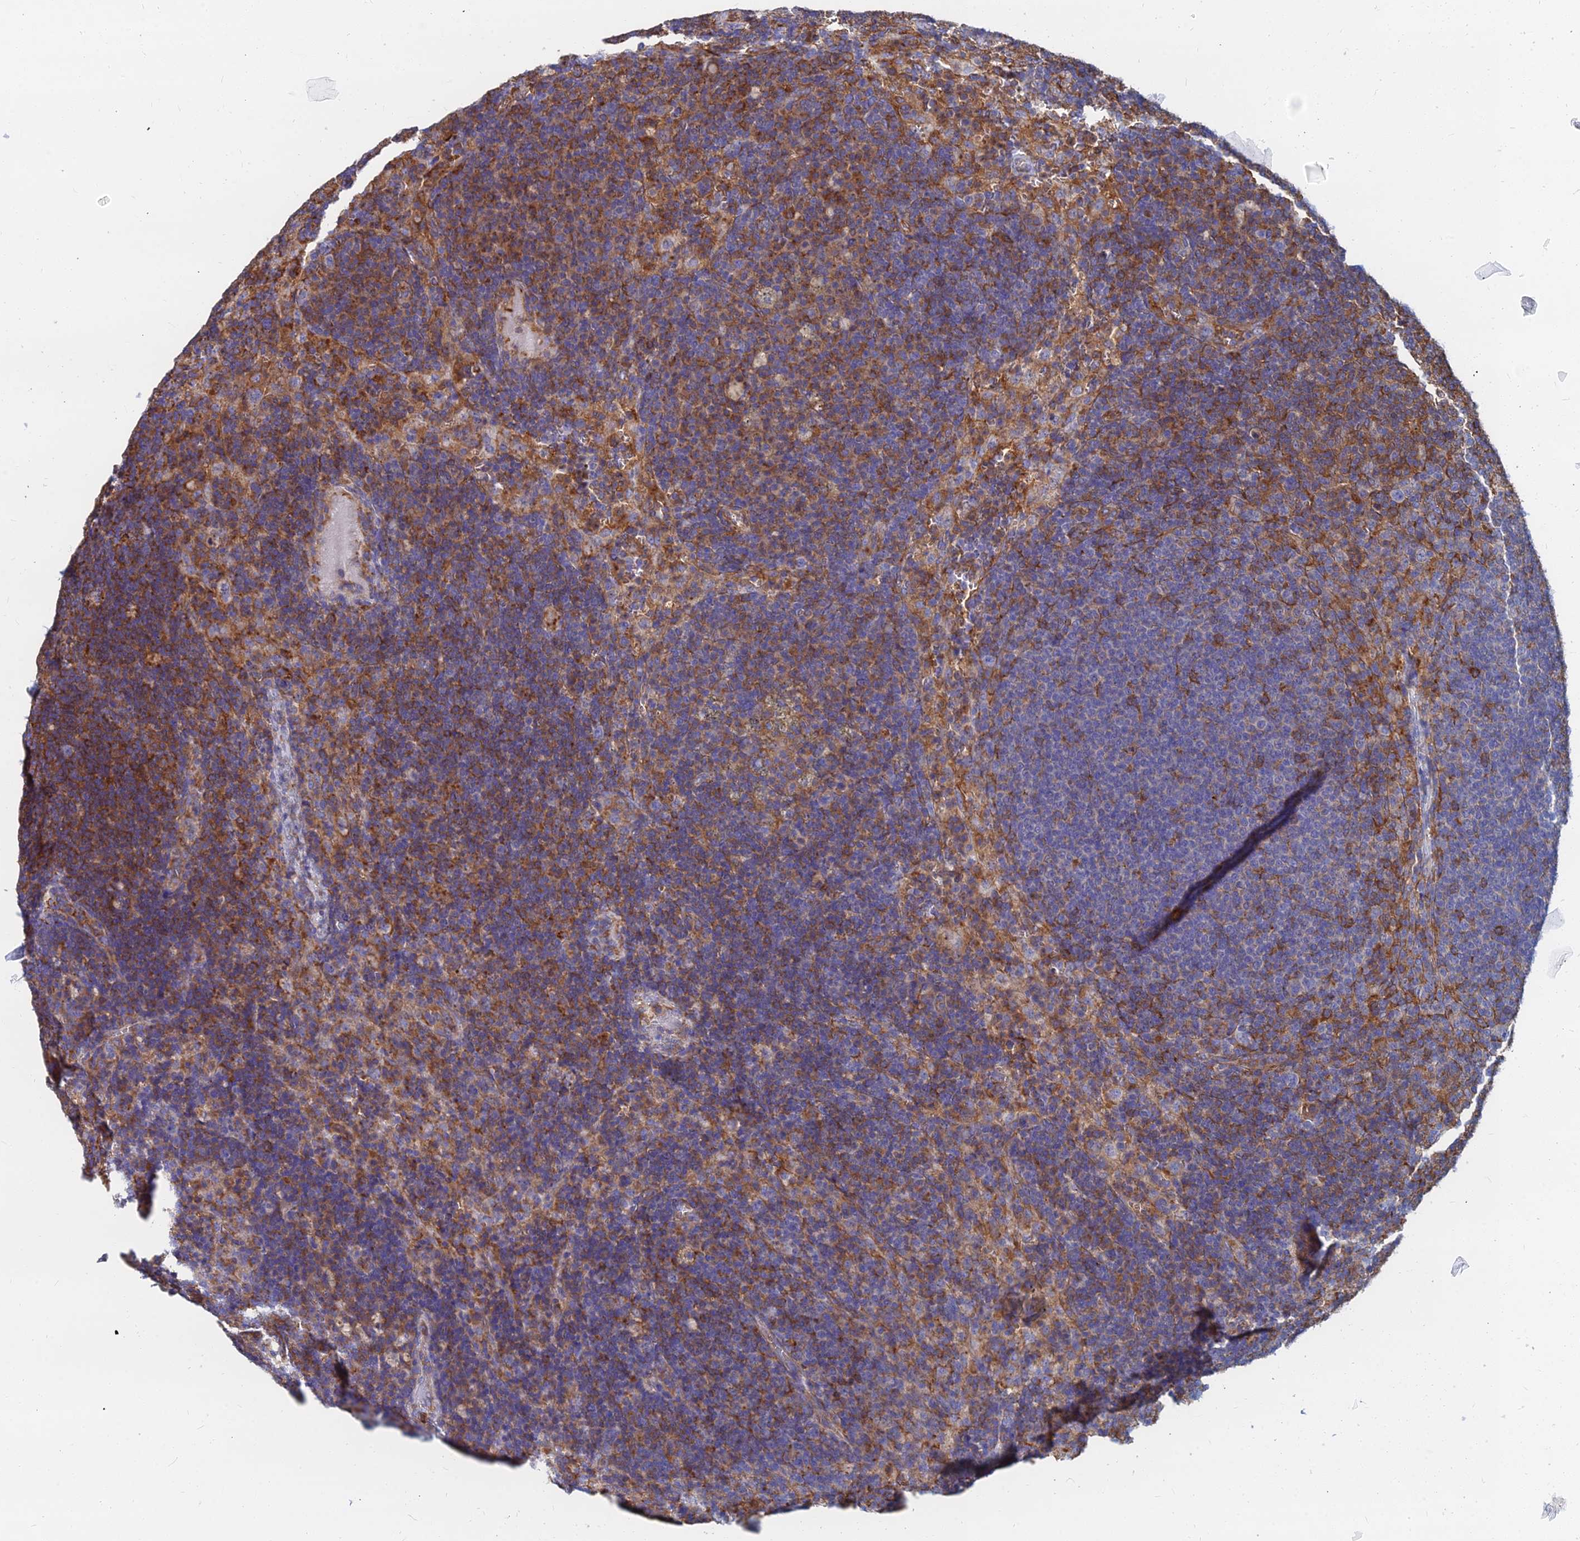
{"staining": {"intensity": "moderate", "quantity": "25%-75%", "location": "cytoplasmic/membranous"}, "tissue": "lymph node", "cell_type": "Non-germinal center cells", "image_type": "normal", "snomed": [{"axis": "morphology", "description": "Normal tissue, NOS"}, {"axis": "topography", "description": "Lymph node"}], "caption": "IHC of normal lymph node demonstrates medium levels of moderate cytoplasmic/membranous positivity in approximately 25%-75% of non-germinal center cells.", "gene": "FFAR3", "patient": {"sex": "female", "age": 70}}